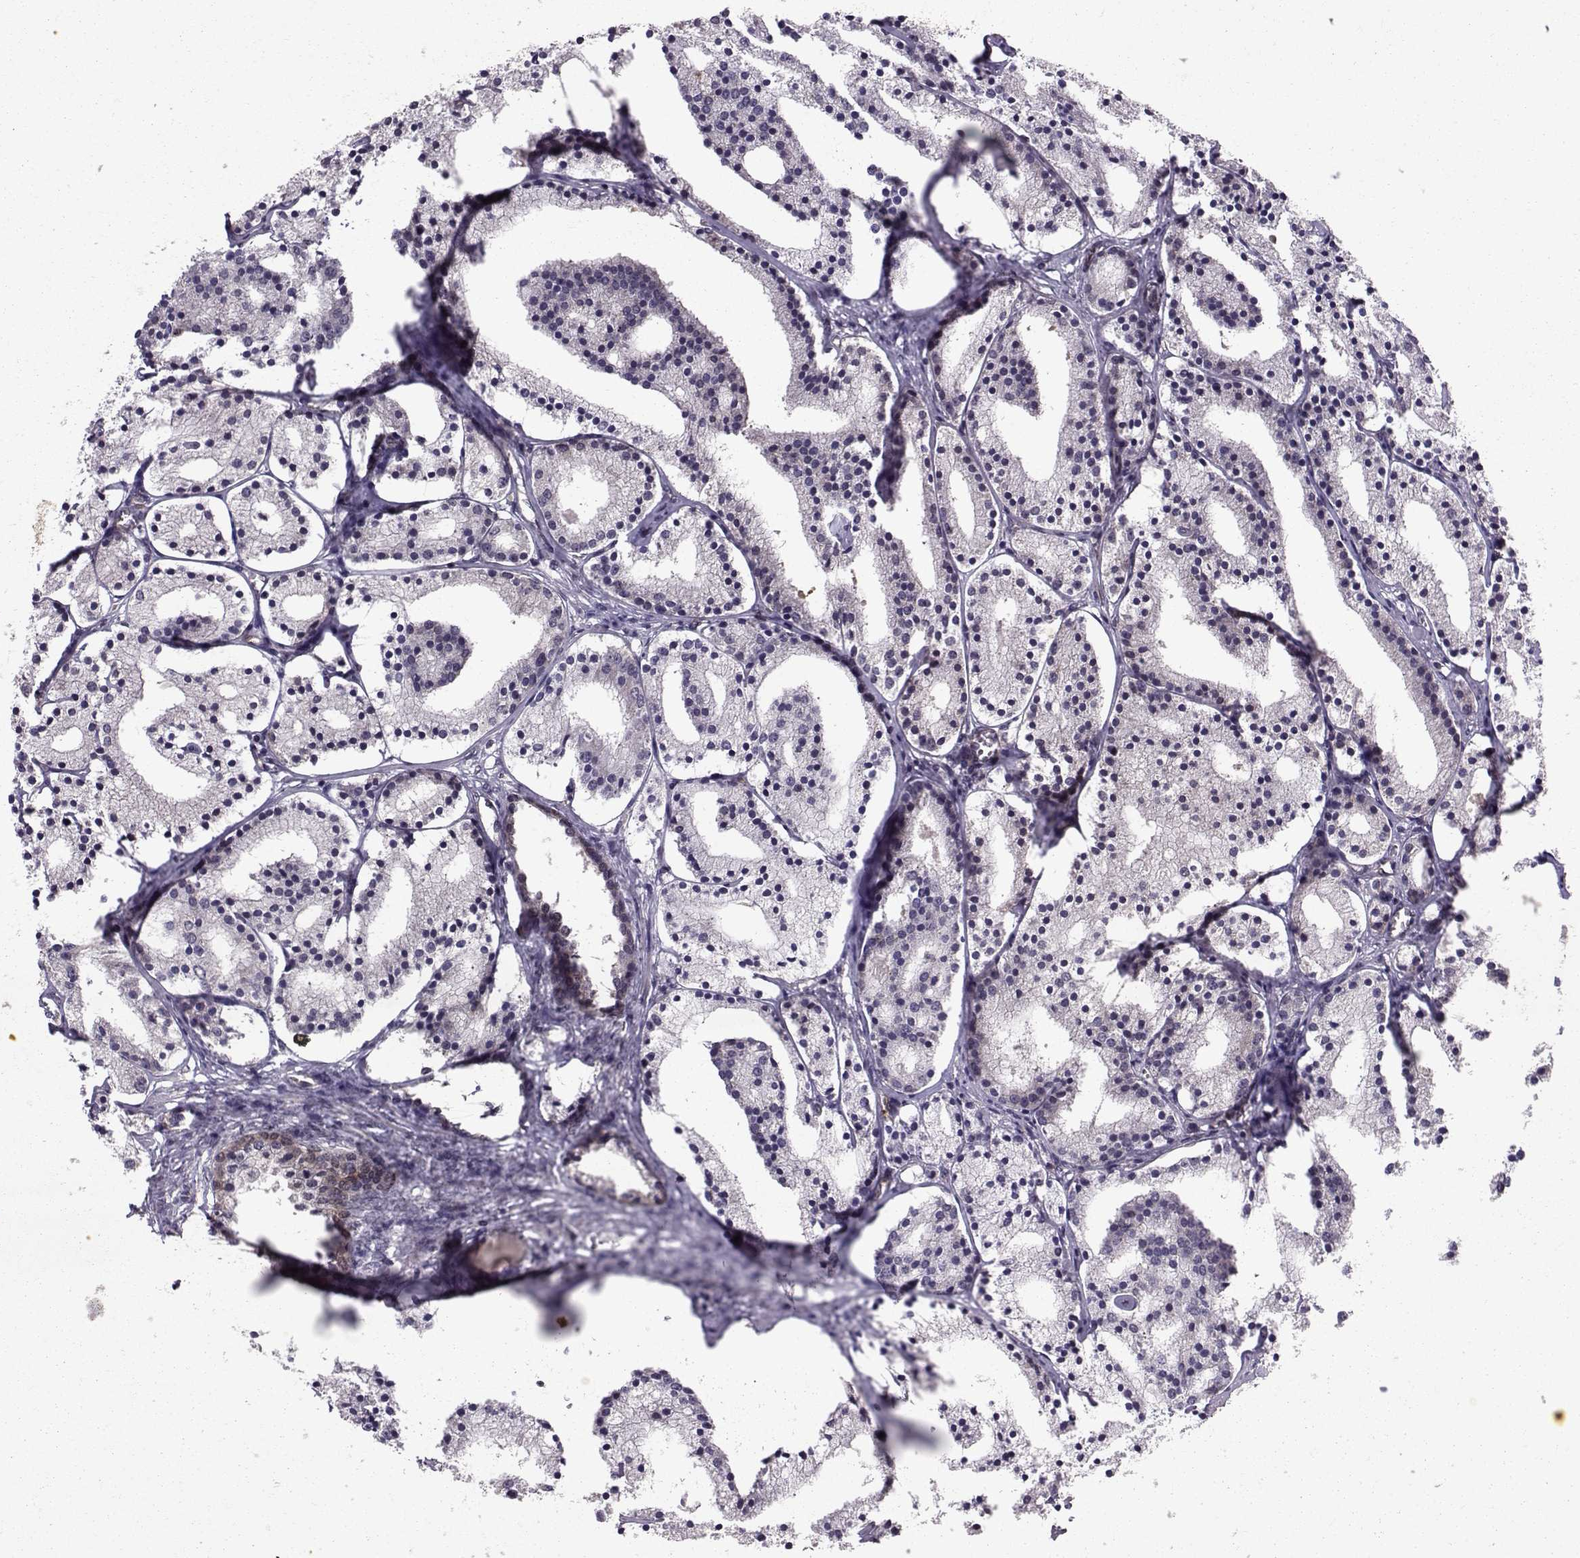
{"staining": {"intensity": "negative", "quantity": "none", "location": "none"}, "tissue": "prostate cancer", "cell_type": "Tumor cells", "image_type": "cancer", "snomed": [{"axis": "morphology", "description": "Adenocarcinoma, NOS"}, {"axis": "topography", "description": "Prostate"}], "caption": "Photomicrograph shows no significant protein expression in tumor cells of prostate adenocarcinoma.", "gene": "PPP2R2A", "patient": {"sex": "male", "age": 69}}